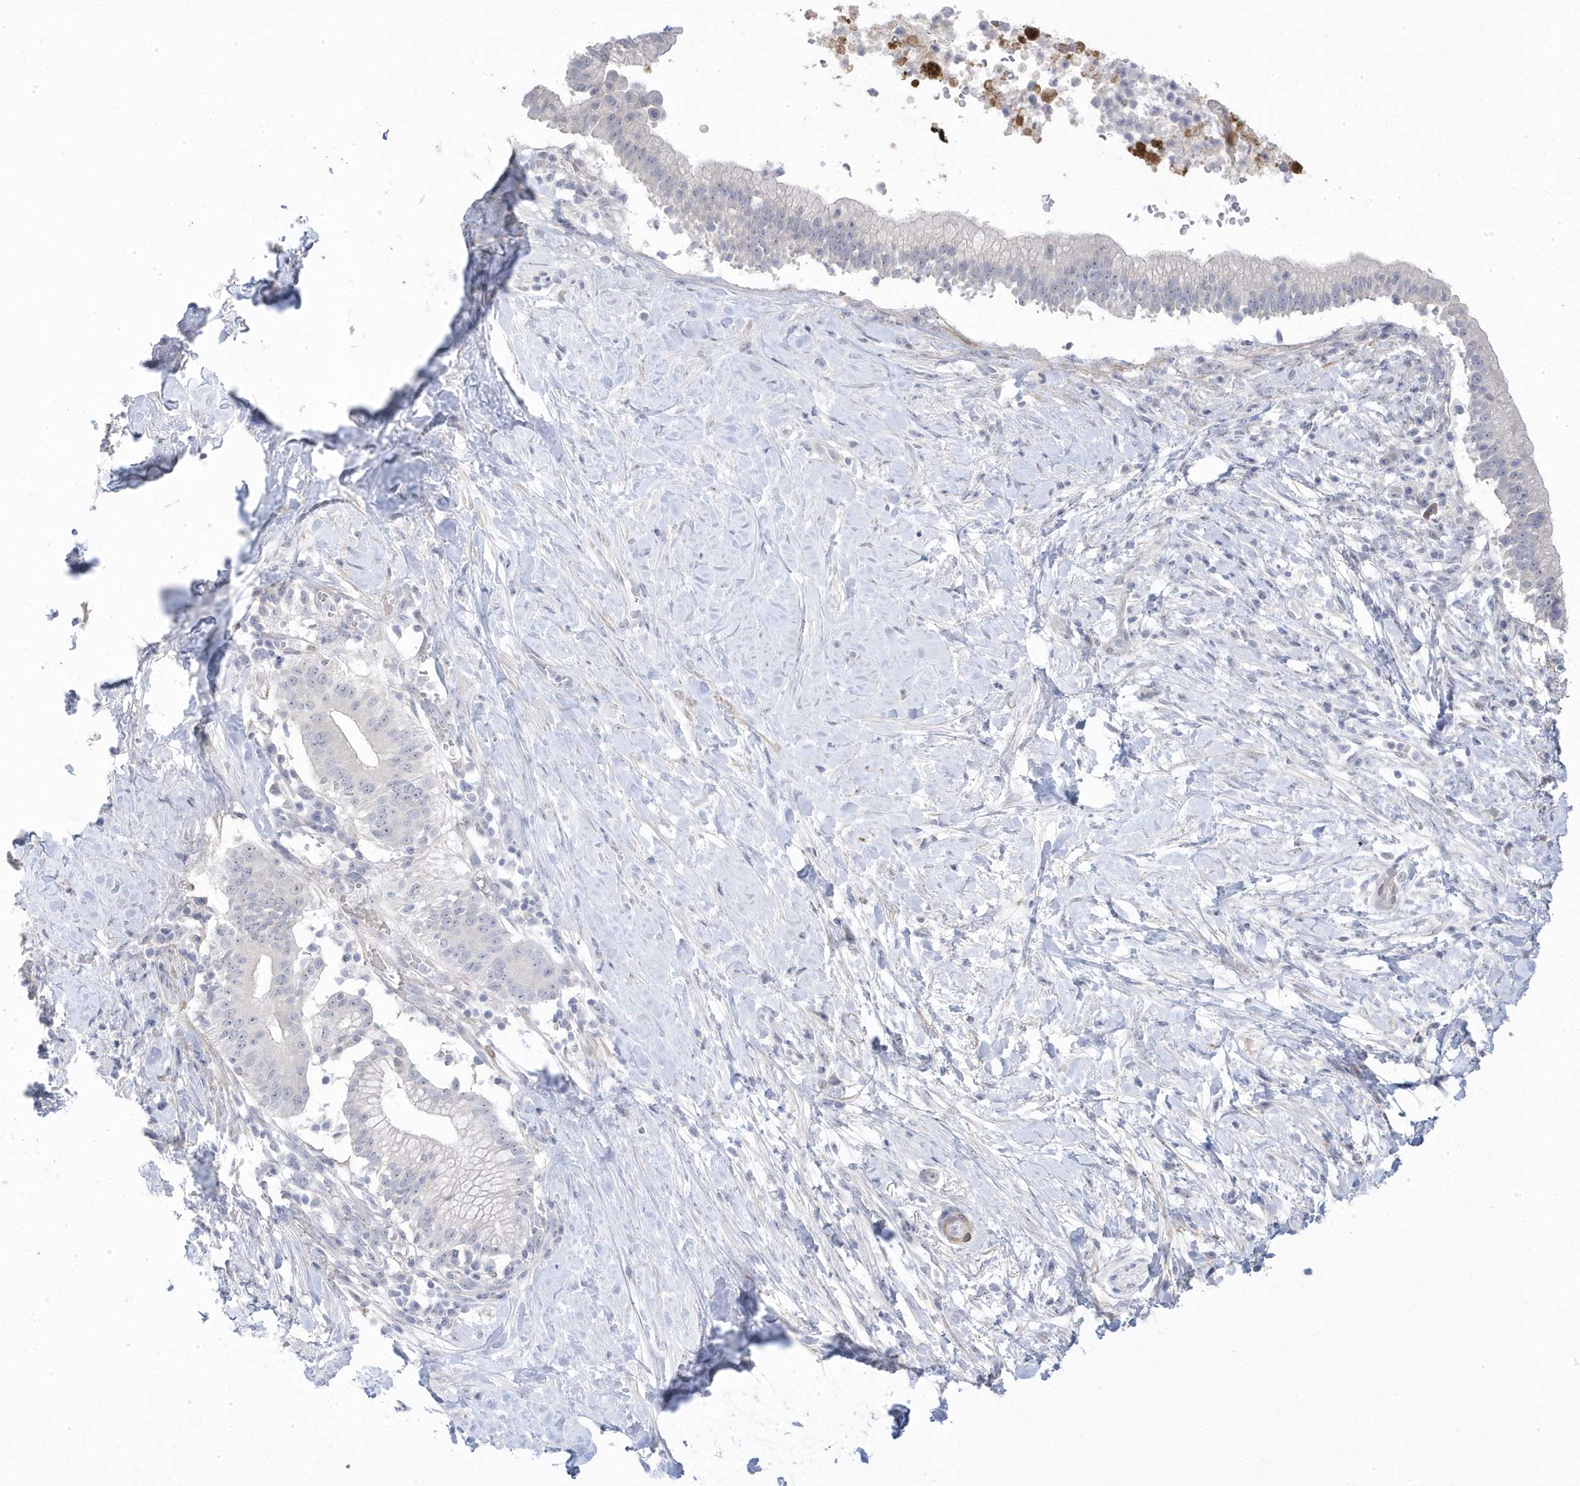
{"staining": {"intensity": "negative", "quantity": "none", "location": "none"}, "tissue": "pancreatic cancer", "cell_type": "Tumor cells", "image_type": "cancer", "snomed": [{"axis": "morphology", "description": "Adenocarcinoma, NOS"}, {"axis": "topography", "description": "Pancreas"}], "caption": "Tumor cells are negative for brown protein staining in adenocarcinoma (pancreatic).", "gene": "GTPBP6", "patient": {"sex": "male", "age": 68}}